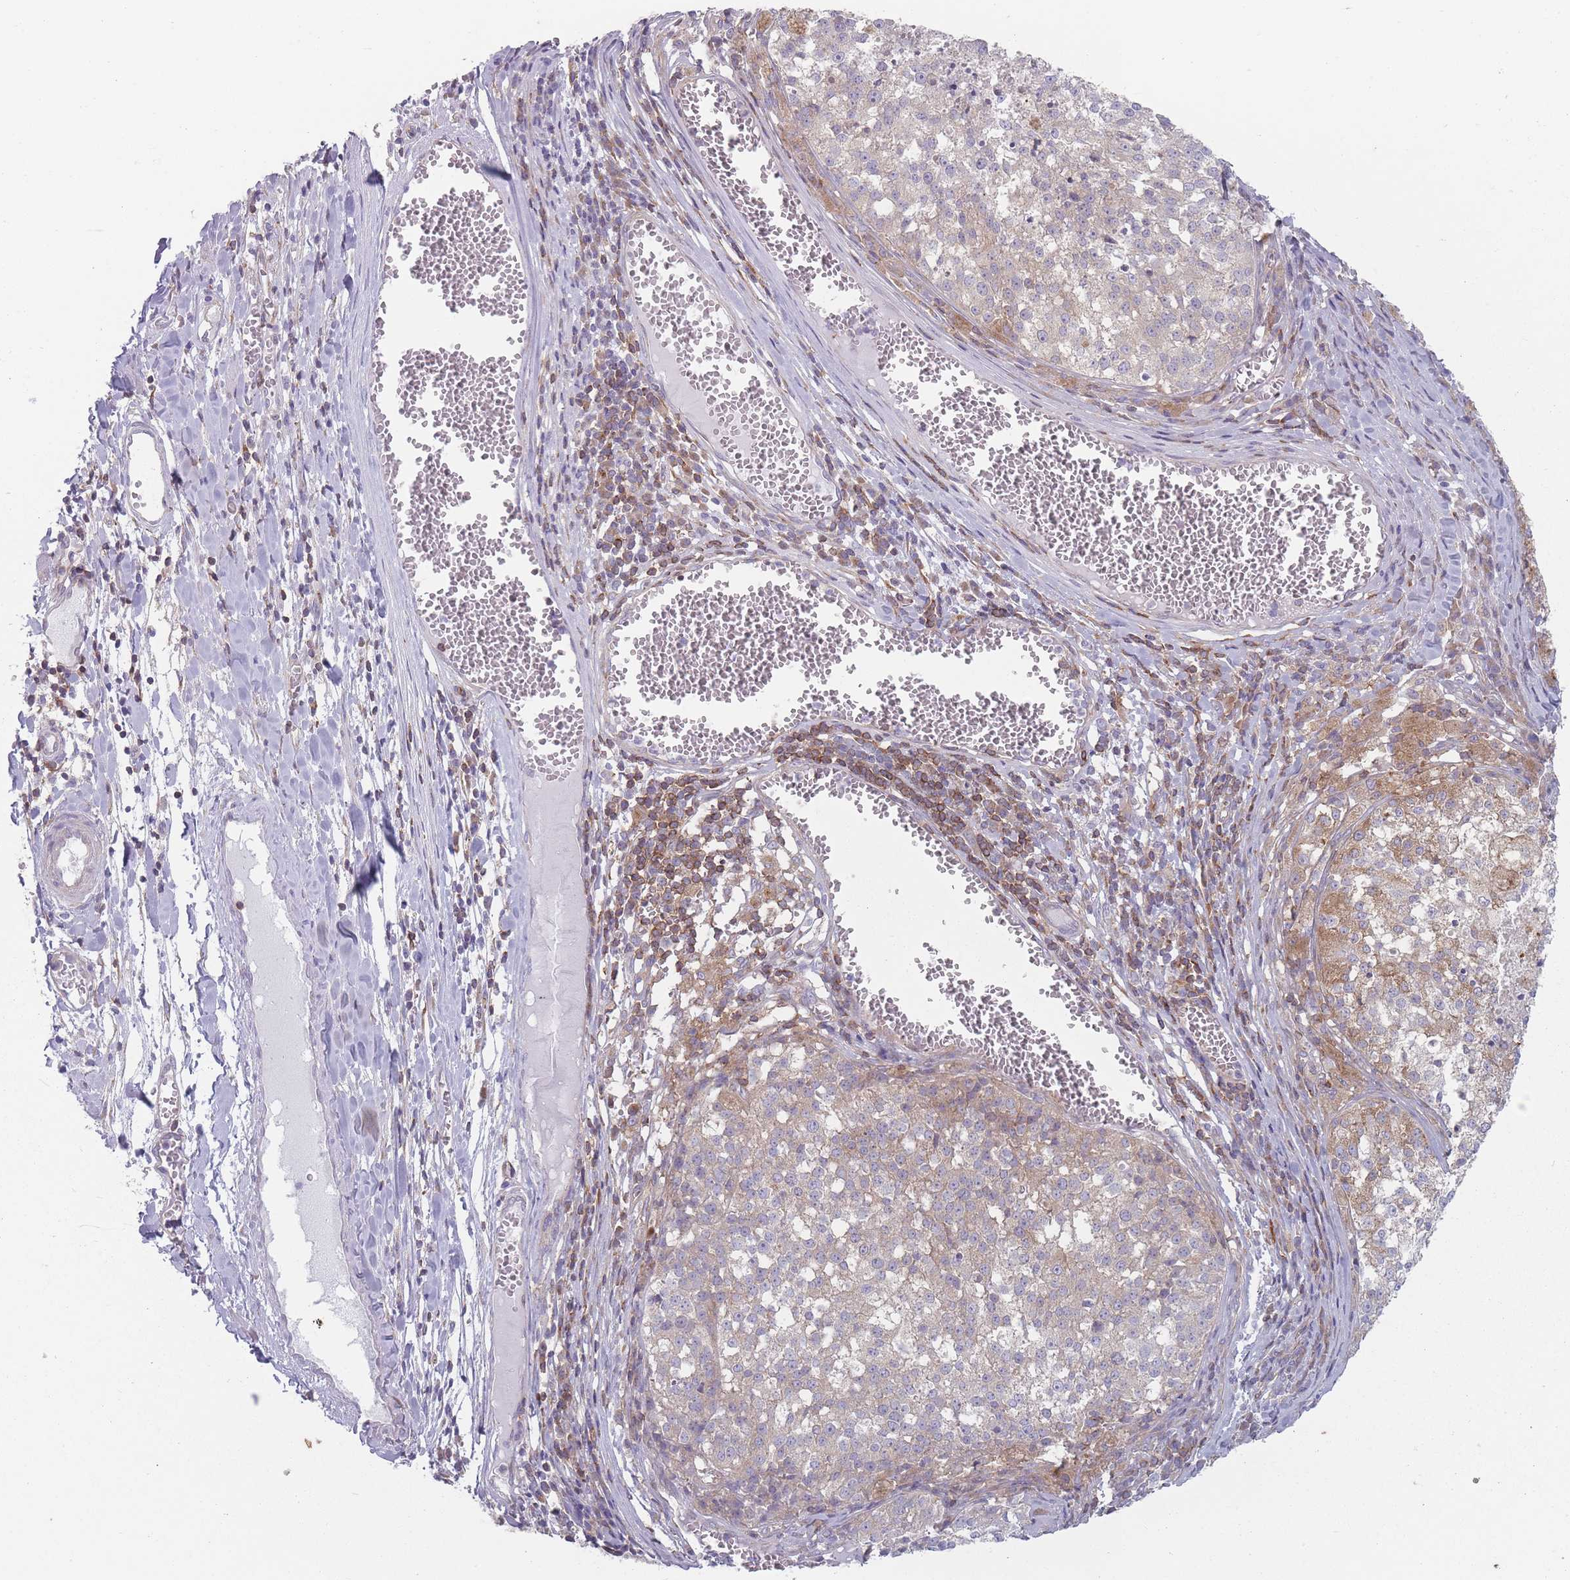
{"staining": {"intensity": "moderate", "quantity": "<25%", "location": "cytoplasmic/membranous"}, "tissue": "melanoma", "cell_type": "Tumor cells", "image_type": "cancer", "snomed": [{"axis": "morphology", "description": "Malignant melanoma, NOS"}, {"axis": "topography", "description": "Skin"}], "caption": "High-power microscopy captured an immunohistochemistry photomicrograph of malignant melanoma, revealing moderate cytoplasmic/membranous positivity in about <25% of tumor cells. (DAB IHC, brown staining for protein, blue staining for nuclei).", "gene": "HSBP1L1", "patient": {"sex": "female", "age": 64}}